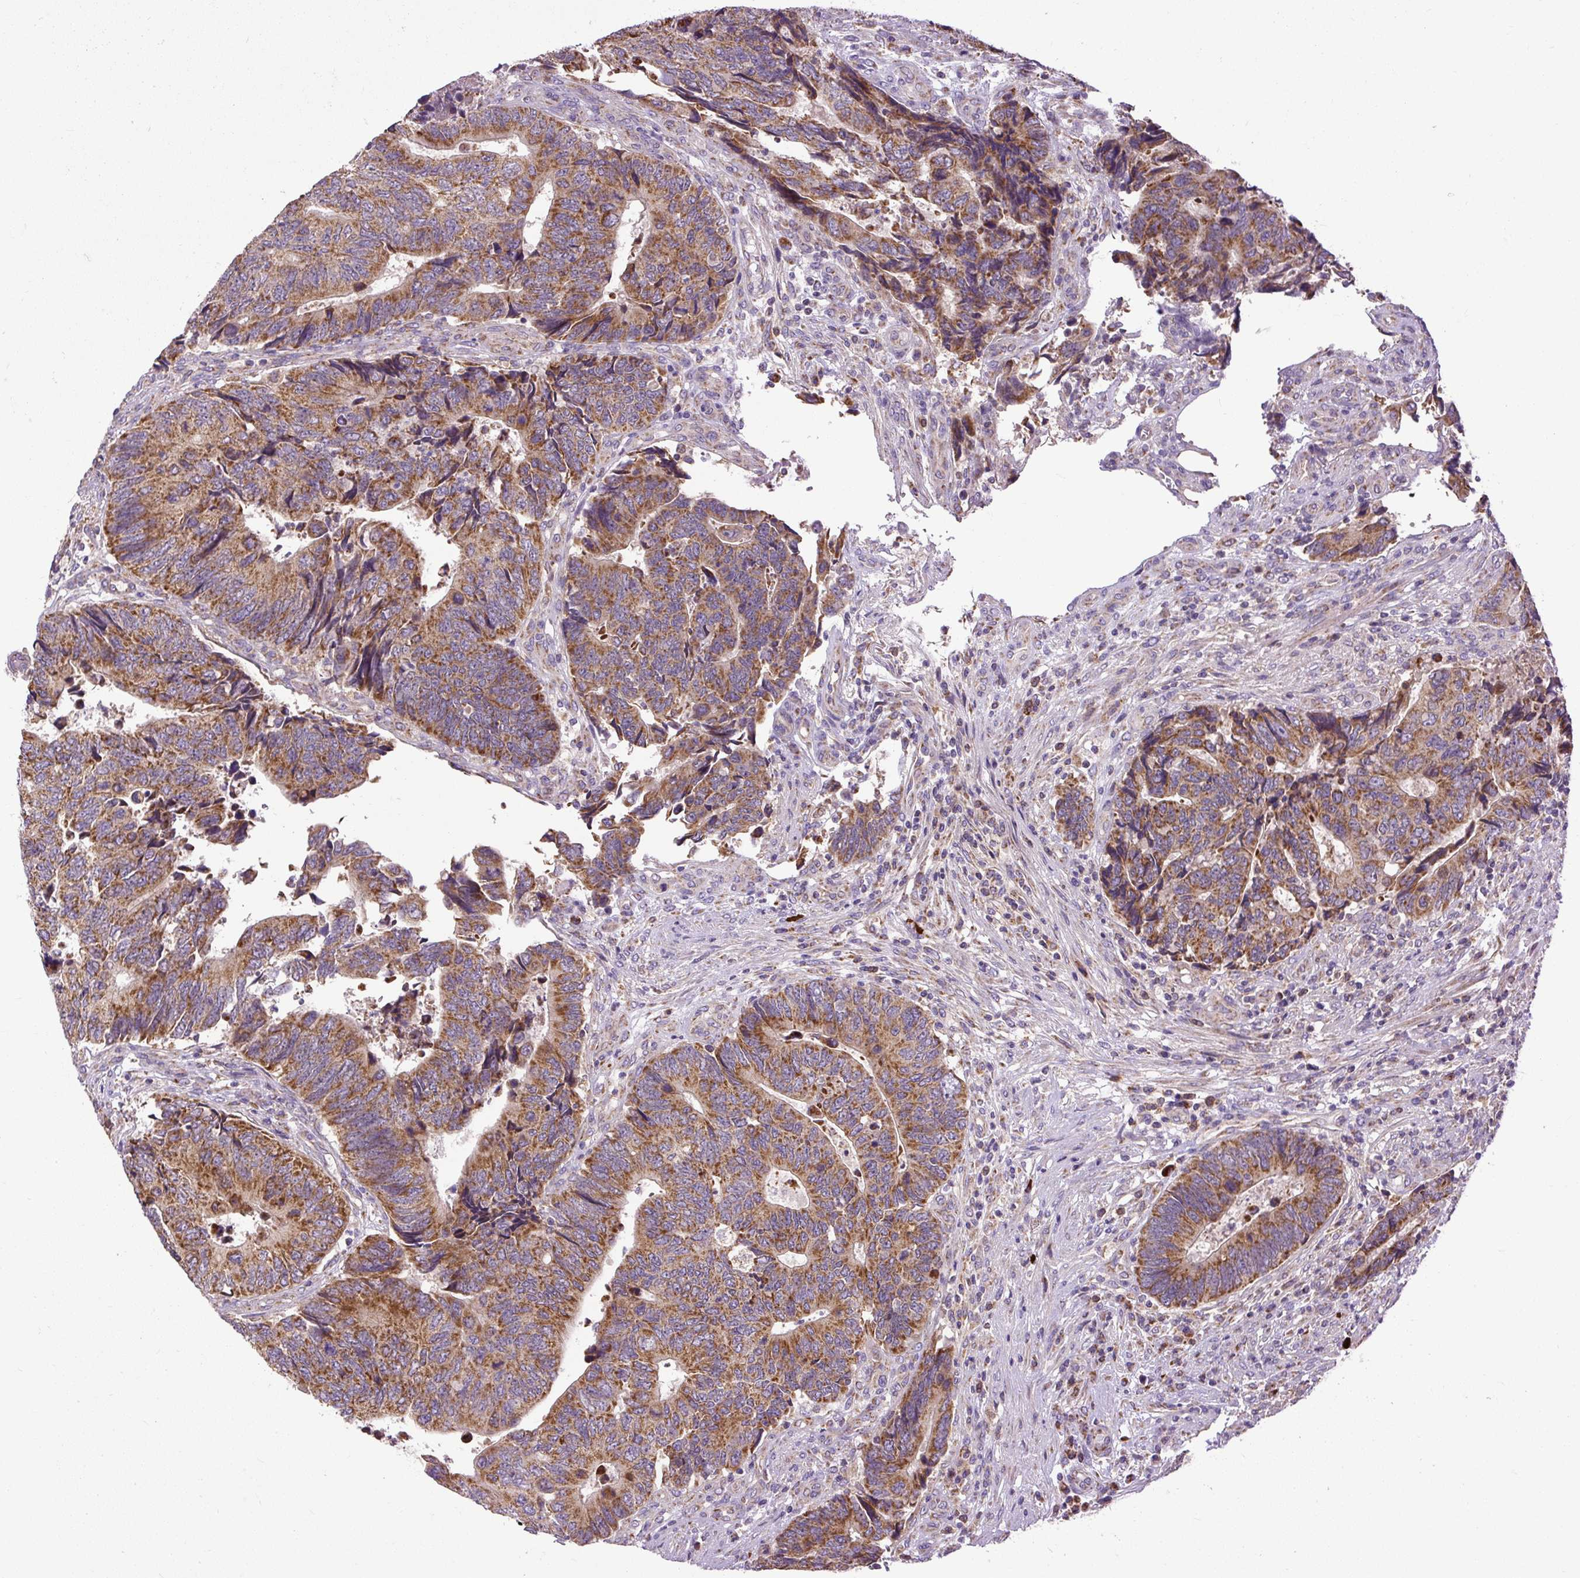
{"staining": {"intensity": "moderate", "quantity": ">75%", "location": "cytoplasmic/membranous"}, "tissue": "colorectal cancer", "cell_type": "Tumor cells", "image_type": "cancer", "snomed": [{"axis": "morphology", "description": "Adenocarcinoma, NOS"}, {"axis": "topography", "description": "Colon"}], "caption": "Protein staining of colorectal cancer tissue demonstrates moderate cytoplasmic/membranous positivity in approximately >75% of tumor cells.", "gene": "TM2D3", "patient": {"sex": "male", "age": 87}}